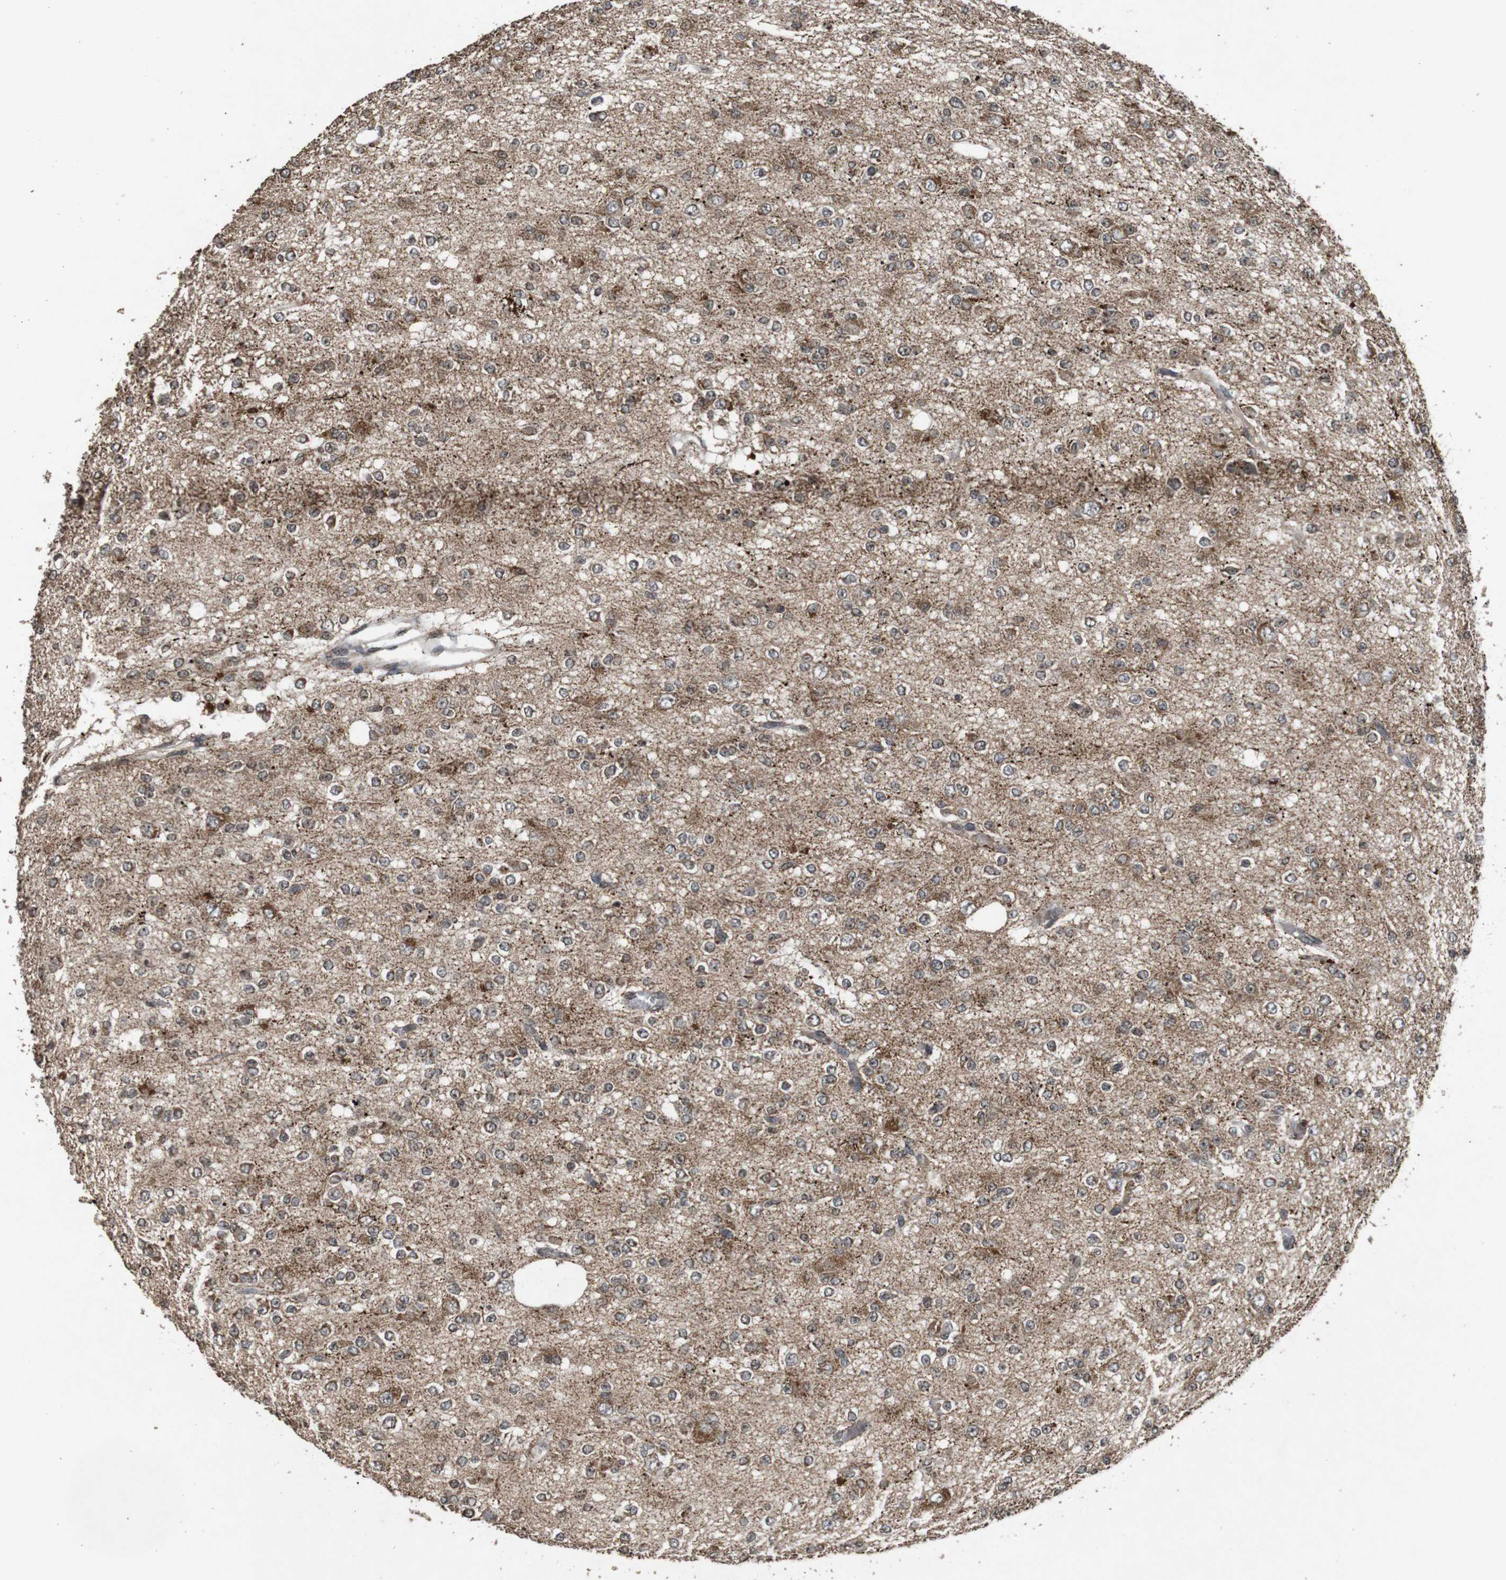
{"staining": {"intensity": "weak", "quantity": "<25%", "location": "nuclear"}, "tissue": "glioma", "cell_type": "Tumor cells", "image_type": "cancer", "snomed": [{"axis": "morphology", "description": "Glioma, malignant, Low grade"}, {"axis": "topography", "description": "Brain"}], "caption": "Protein analysis of malignant glioma (low-grade) demonstrates no significant staining in tumor cells. The staining is performed using DAB (3,3'-diaminobenzidine) brown chromogen with nuclei counter-stained in using hematoxylin.", "gene": "SORL1", "patient": {"sex": "male", "age": 38}}